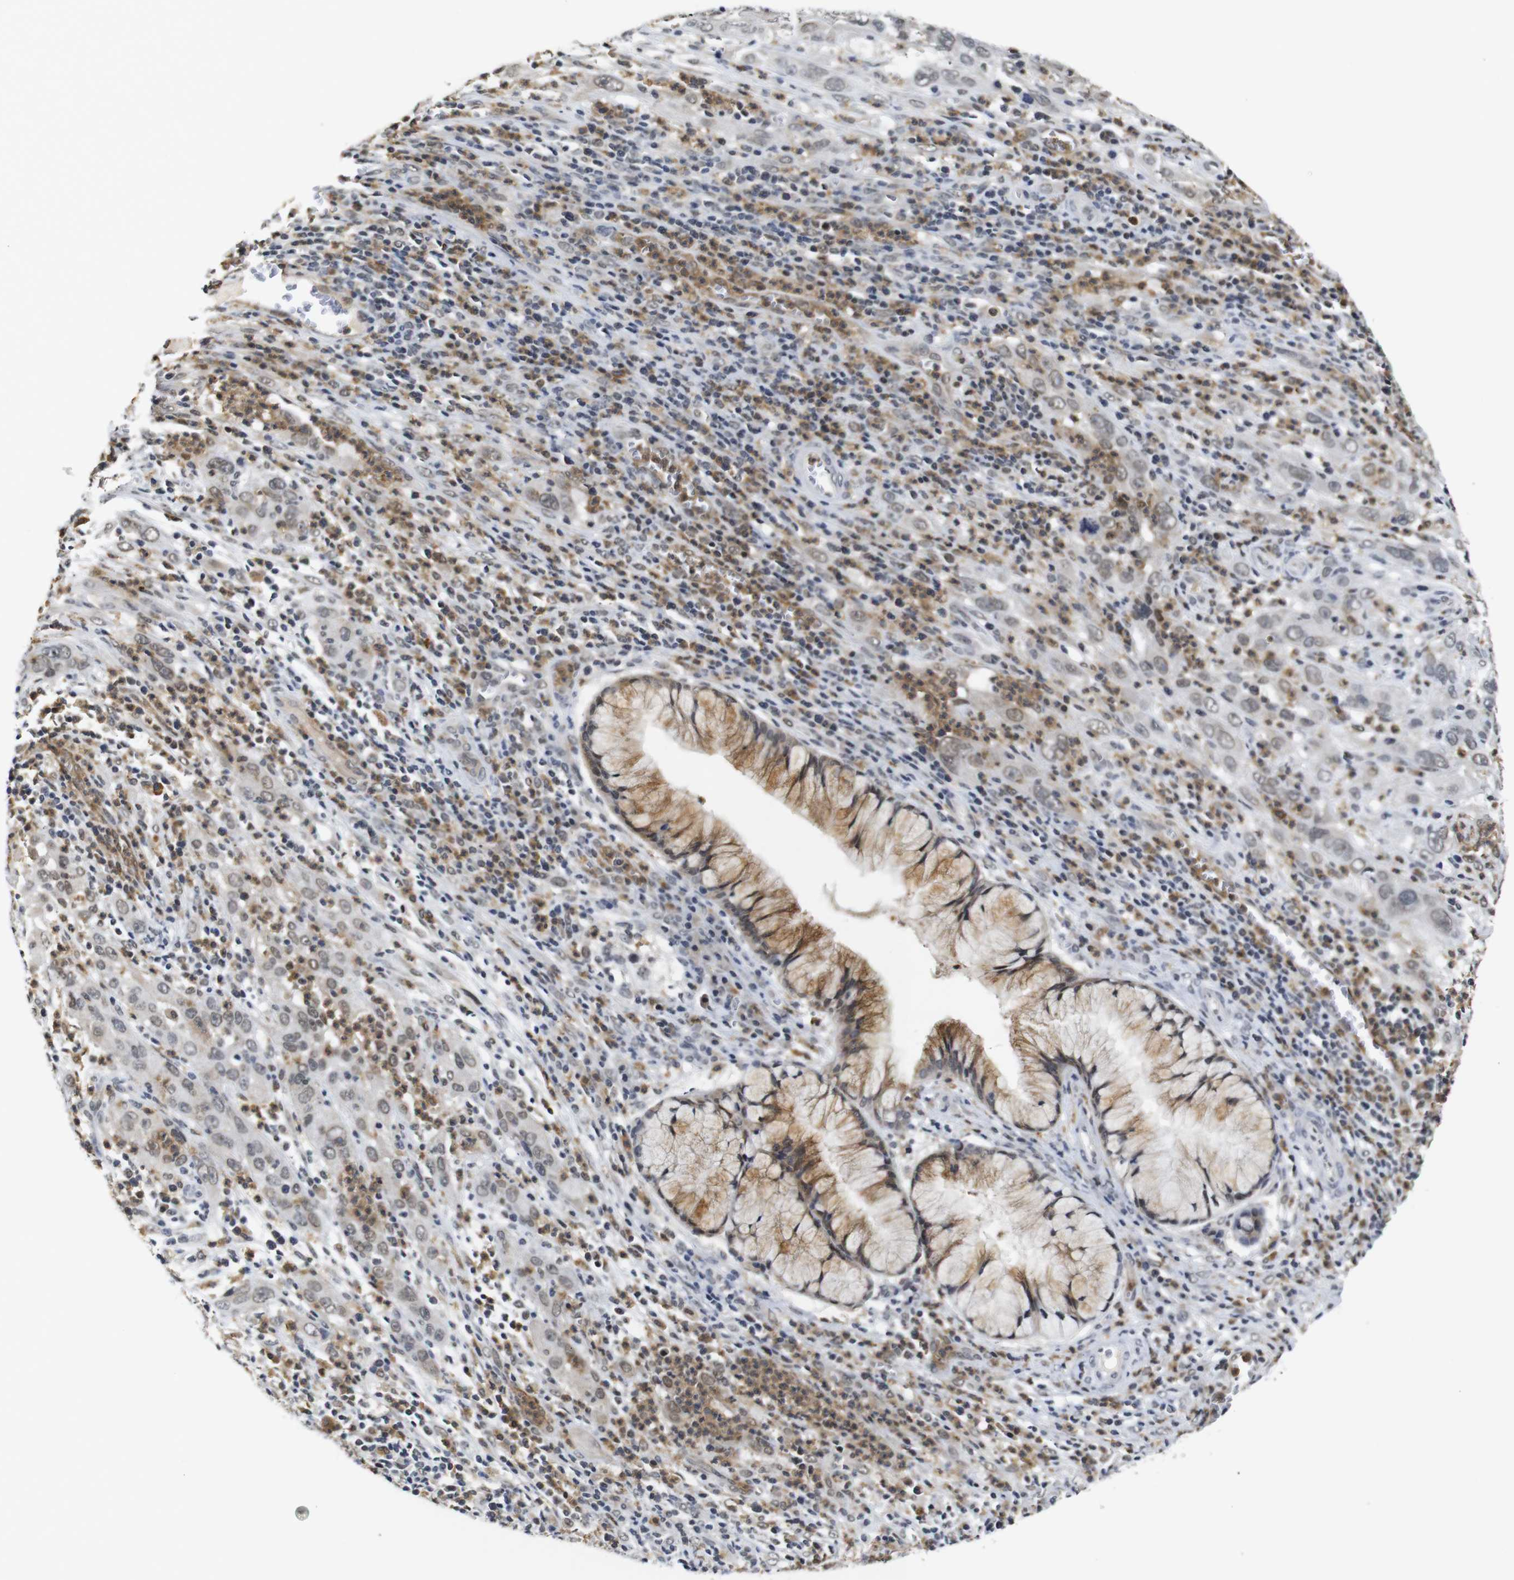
{"staining": {"intensity": "negative", "quantity": "none", "location": "none"}, "tissue": "cervical cancer", "cell_type": "Tumor cells", "image_type": "cancer", "snomed": [{"axis": "morphology", "description": "Squamous cell carcinoma, NOS"}, {"axis": "topography", "description": "Cervix"}], "caption": "Cervical cancer (squamous cell carcinoma) was stained to show a protein in brown. There is no significant expression in tumor cells.", "gene": "NTRK3", "patient": {"sex": "female", "age": 32}}